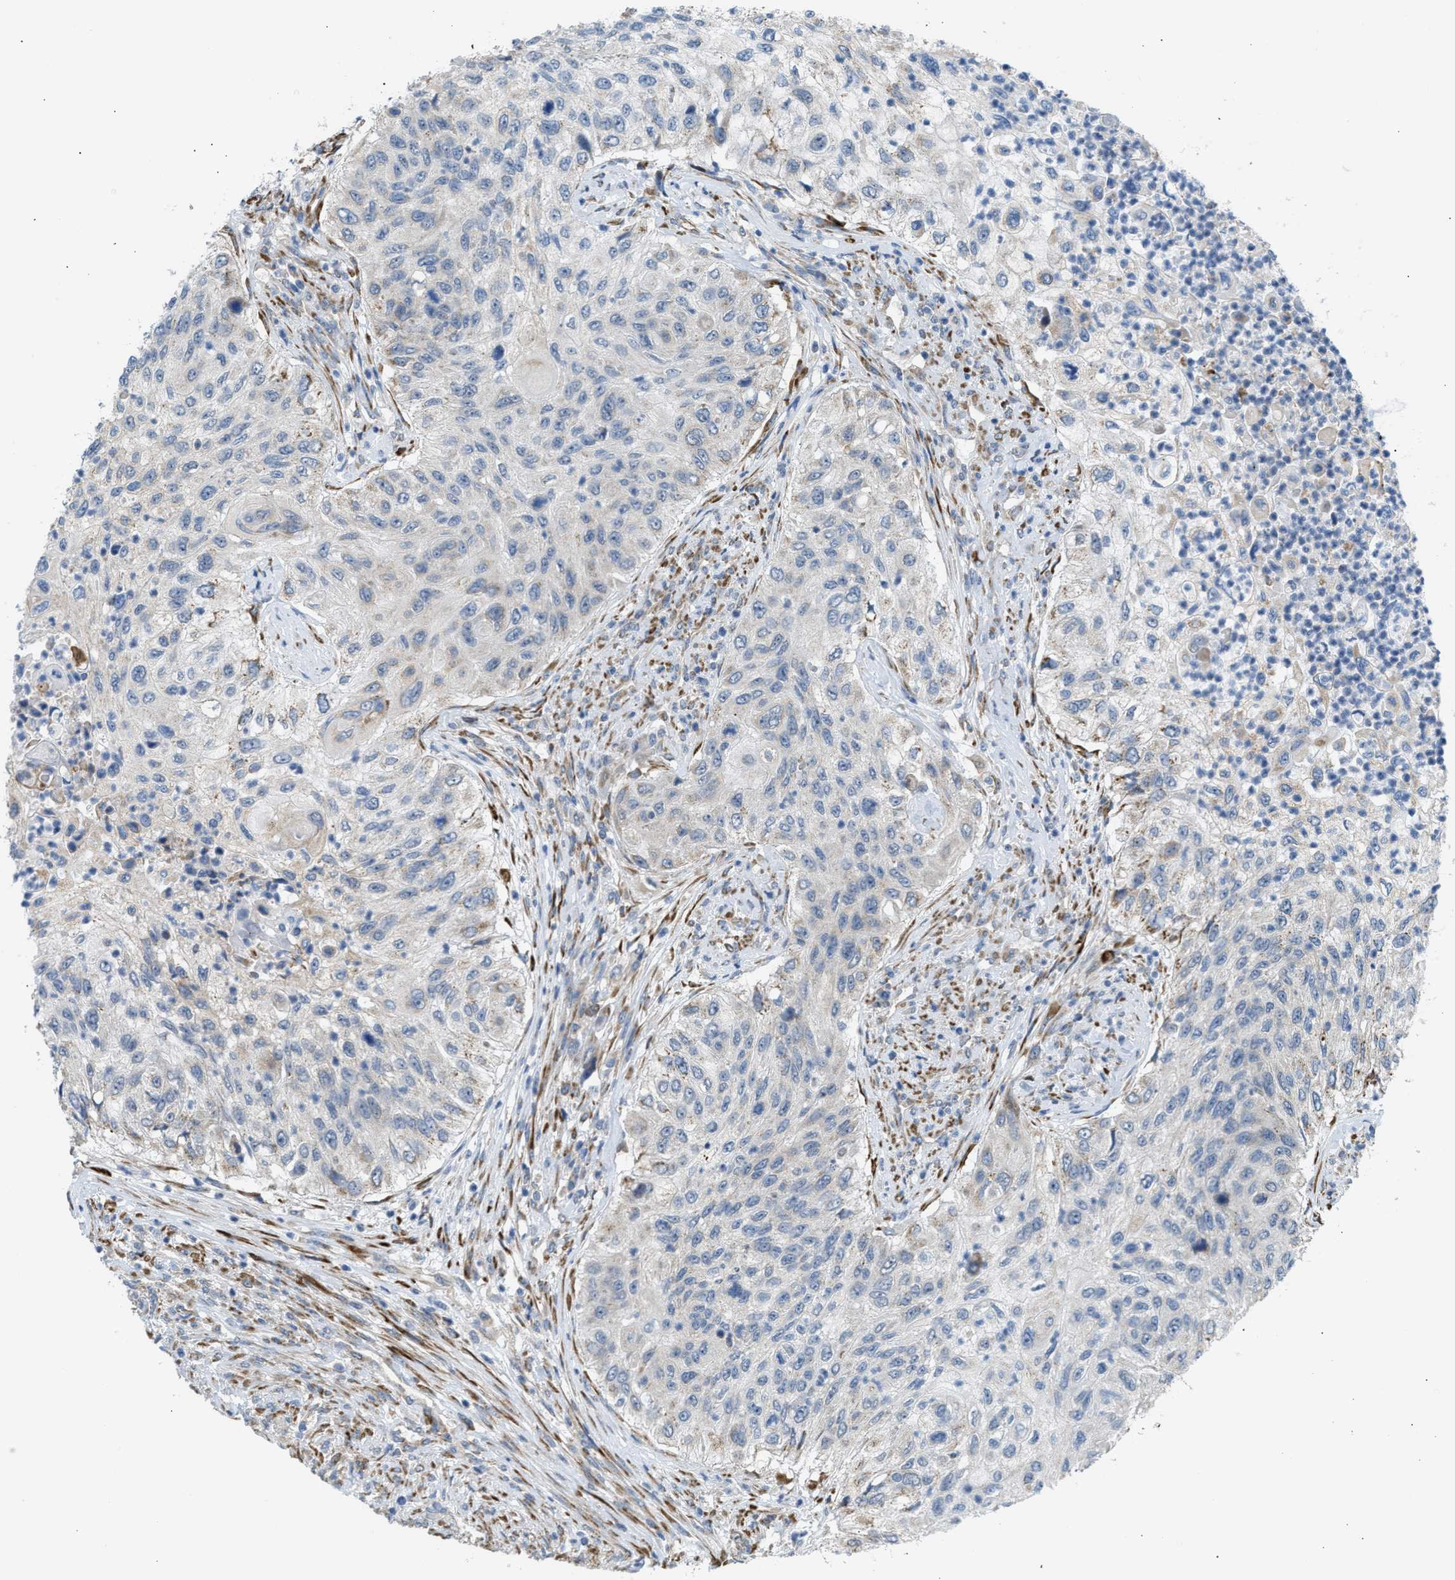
{"staining": {"intensity": "weak", "quantity": "<25%", "location": "cytoplasmic/membranous"}, "tissue": "urothelial cancer", "cell_type": "Tumor cells", "image_type": "cancer", "snomed": [{"axis": "morphology", "description": "Urothelial carcinoma, High grade"}, {"axis": "topography", "description": "Urinary bladder"}], "caption": "There is no significant positivity in tumor cells of urothelial cancer. (Stains: DAB (3,3'-diaminobenzidine) immunohistochemistry (IHC) with hematoxylin counter stain, Microscopy: brightfield microscopy at high magnification).", "gene": "KCNC2", "patient": {"sex": "female", "age": 60}}